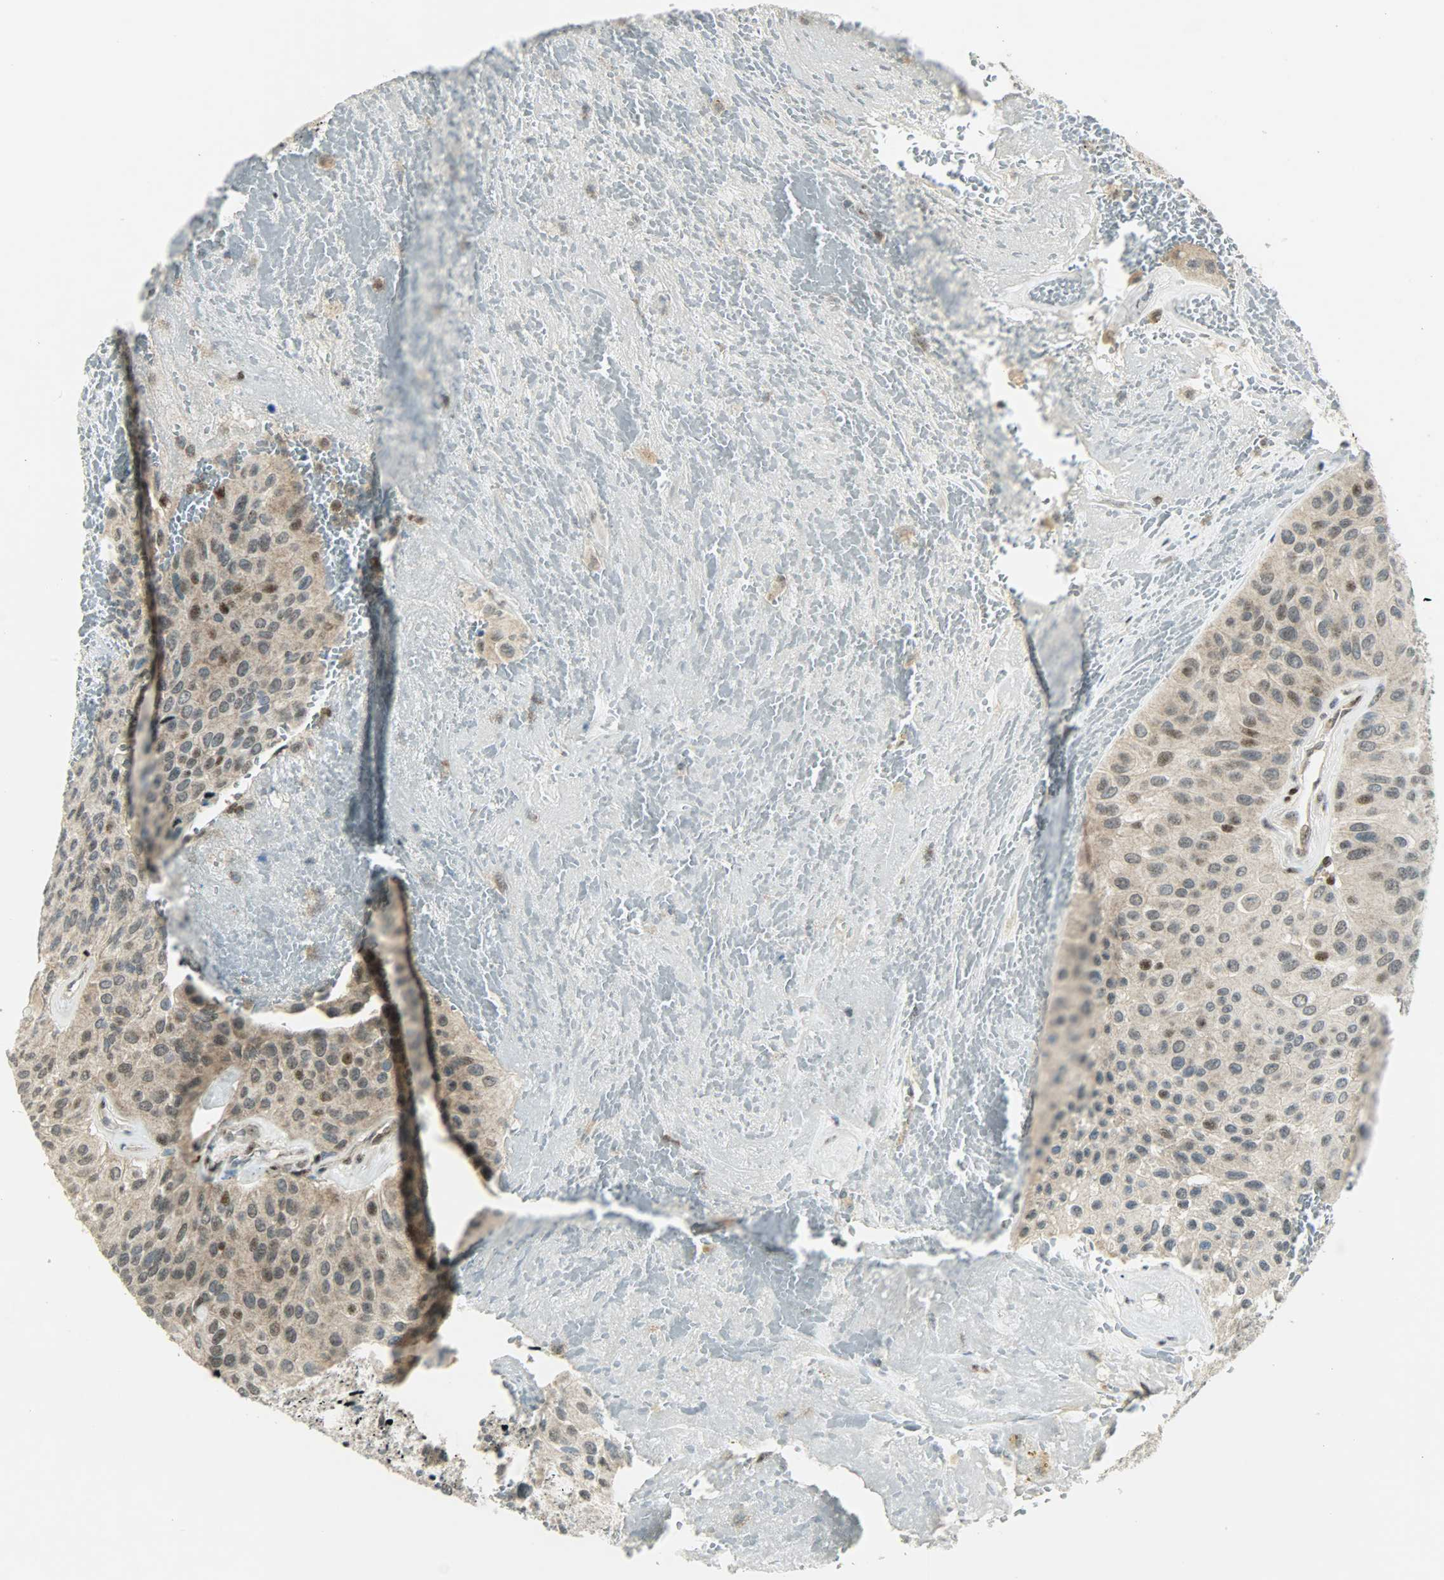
{"staining": {"intensity": "weak", "quantity": "25%-75%", "location": "cytoplasmic/membranous,nuclear"}, "tissue": "urothelial cancer", "cell_type": "Tumor cells", "image_type": "cancer", "snomed": [{"axis": "morphology", "description": "Urothelial carcinoma, High grade"}, {"axis": "topography", "description": "Urinary bladder"}], "caption": "A high-resolution photomicrograph shows IHC staining of urothelial cancer, which shows weak cytoplasmic/membranous and nuclear positivity in approximately 25%-75% of tumor cells.", "gene": "IL15", "patient": {"sex": "male", "age": 66}}